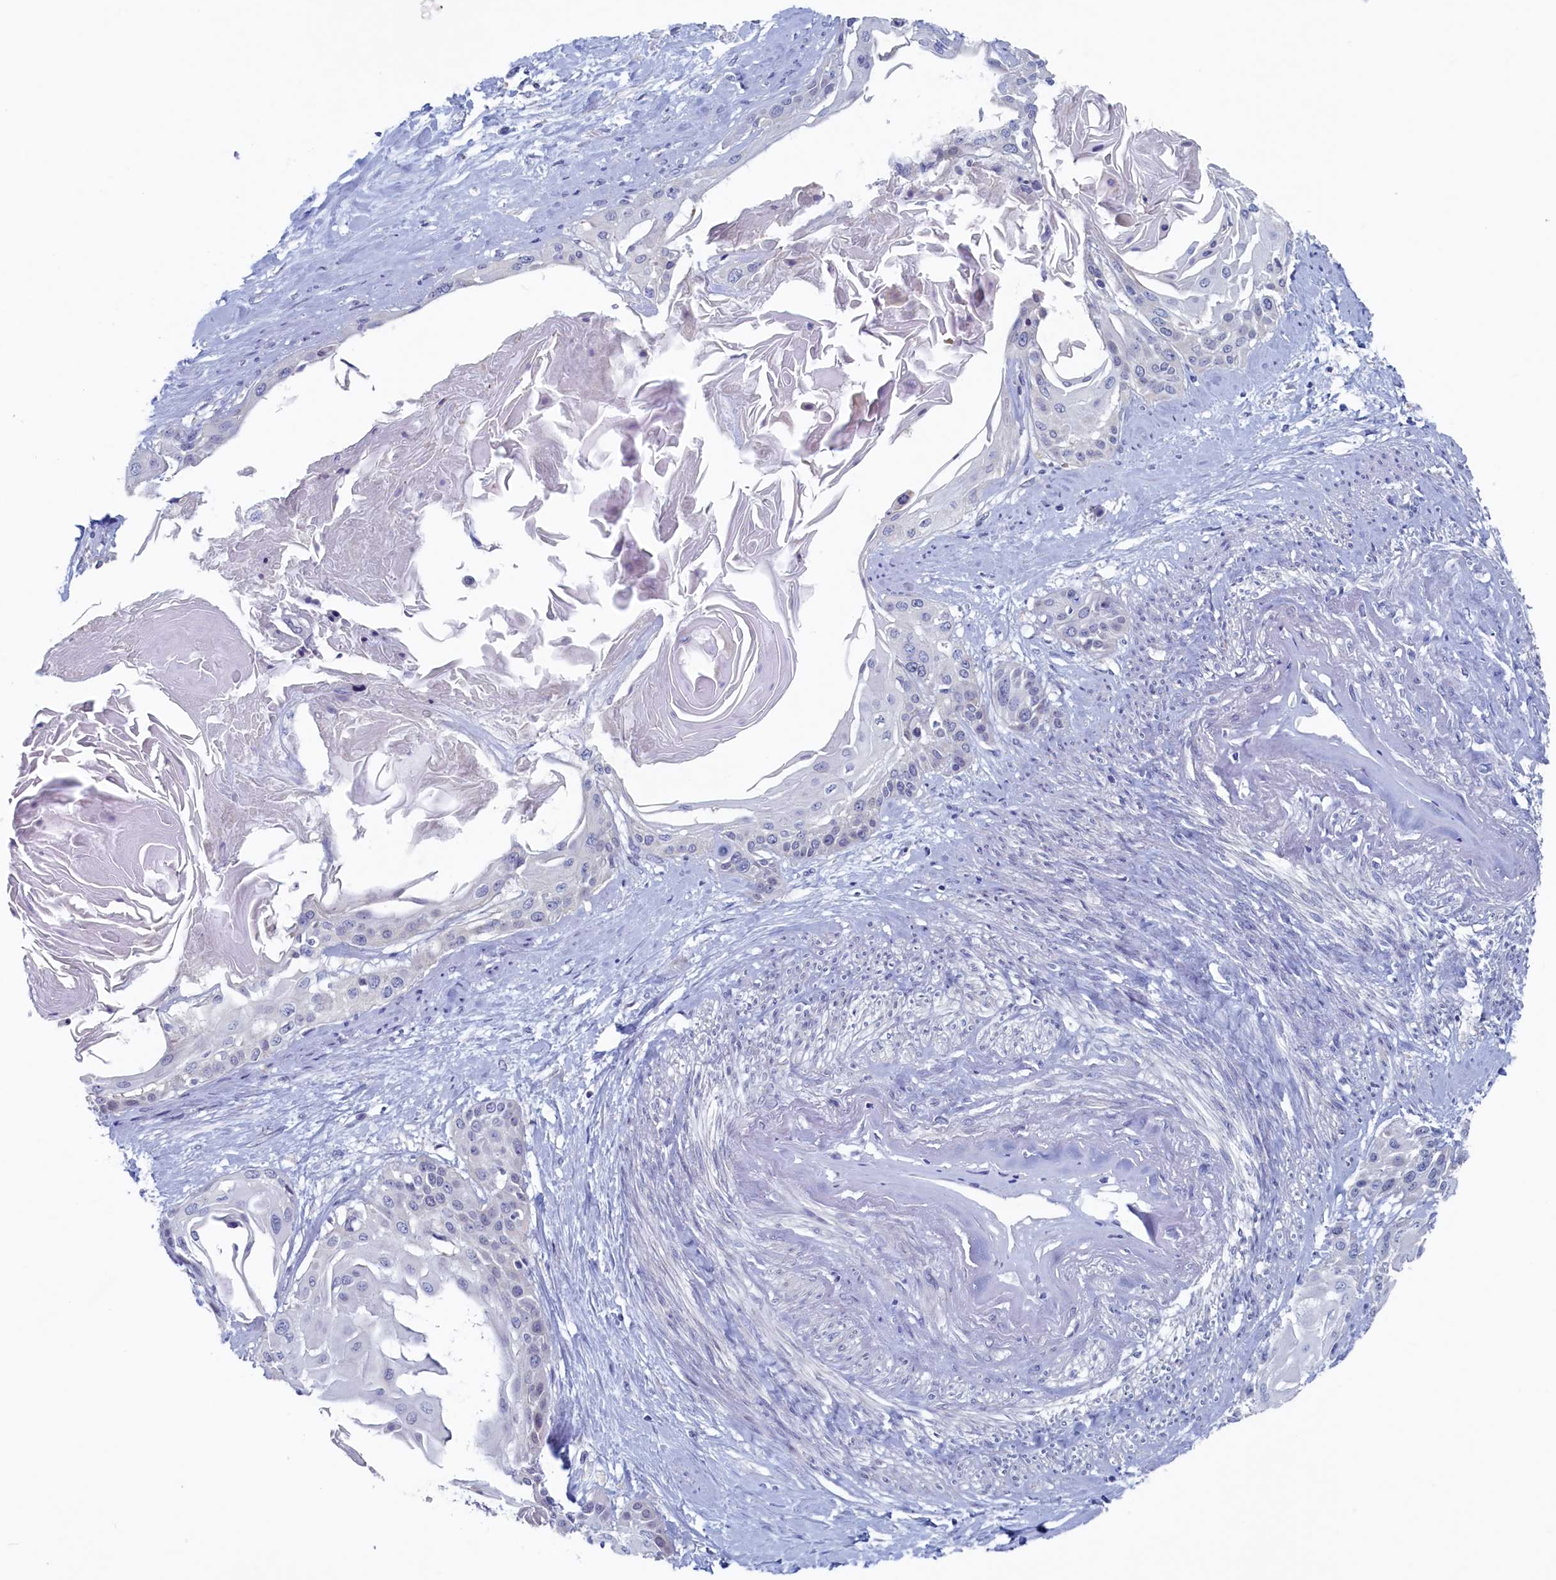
{"staining": {"intensity": "negative", "quantity": "none", "location": "none"}, "tissue": "cervical cancer", "cell_type": "Tumor cells", "image_type": "cancer", "snomed": [{"axis": "morphology", "description": "Squamous cell carcinoma, NOS"}, {"axis": "topography", "description": "Cervix"}], "caption": "The histopathology image exhibits no significant staining in tumor cells of cervical cancer.", "gene": "WDR76", "patient": {"sex": "female", "age": 57}}